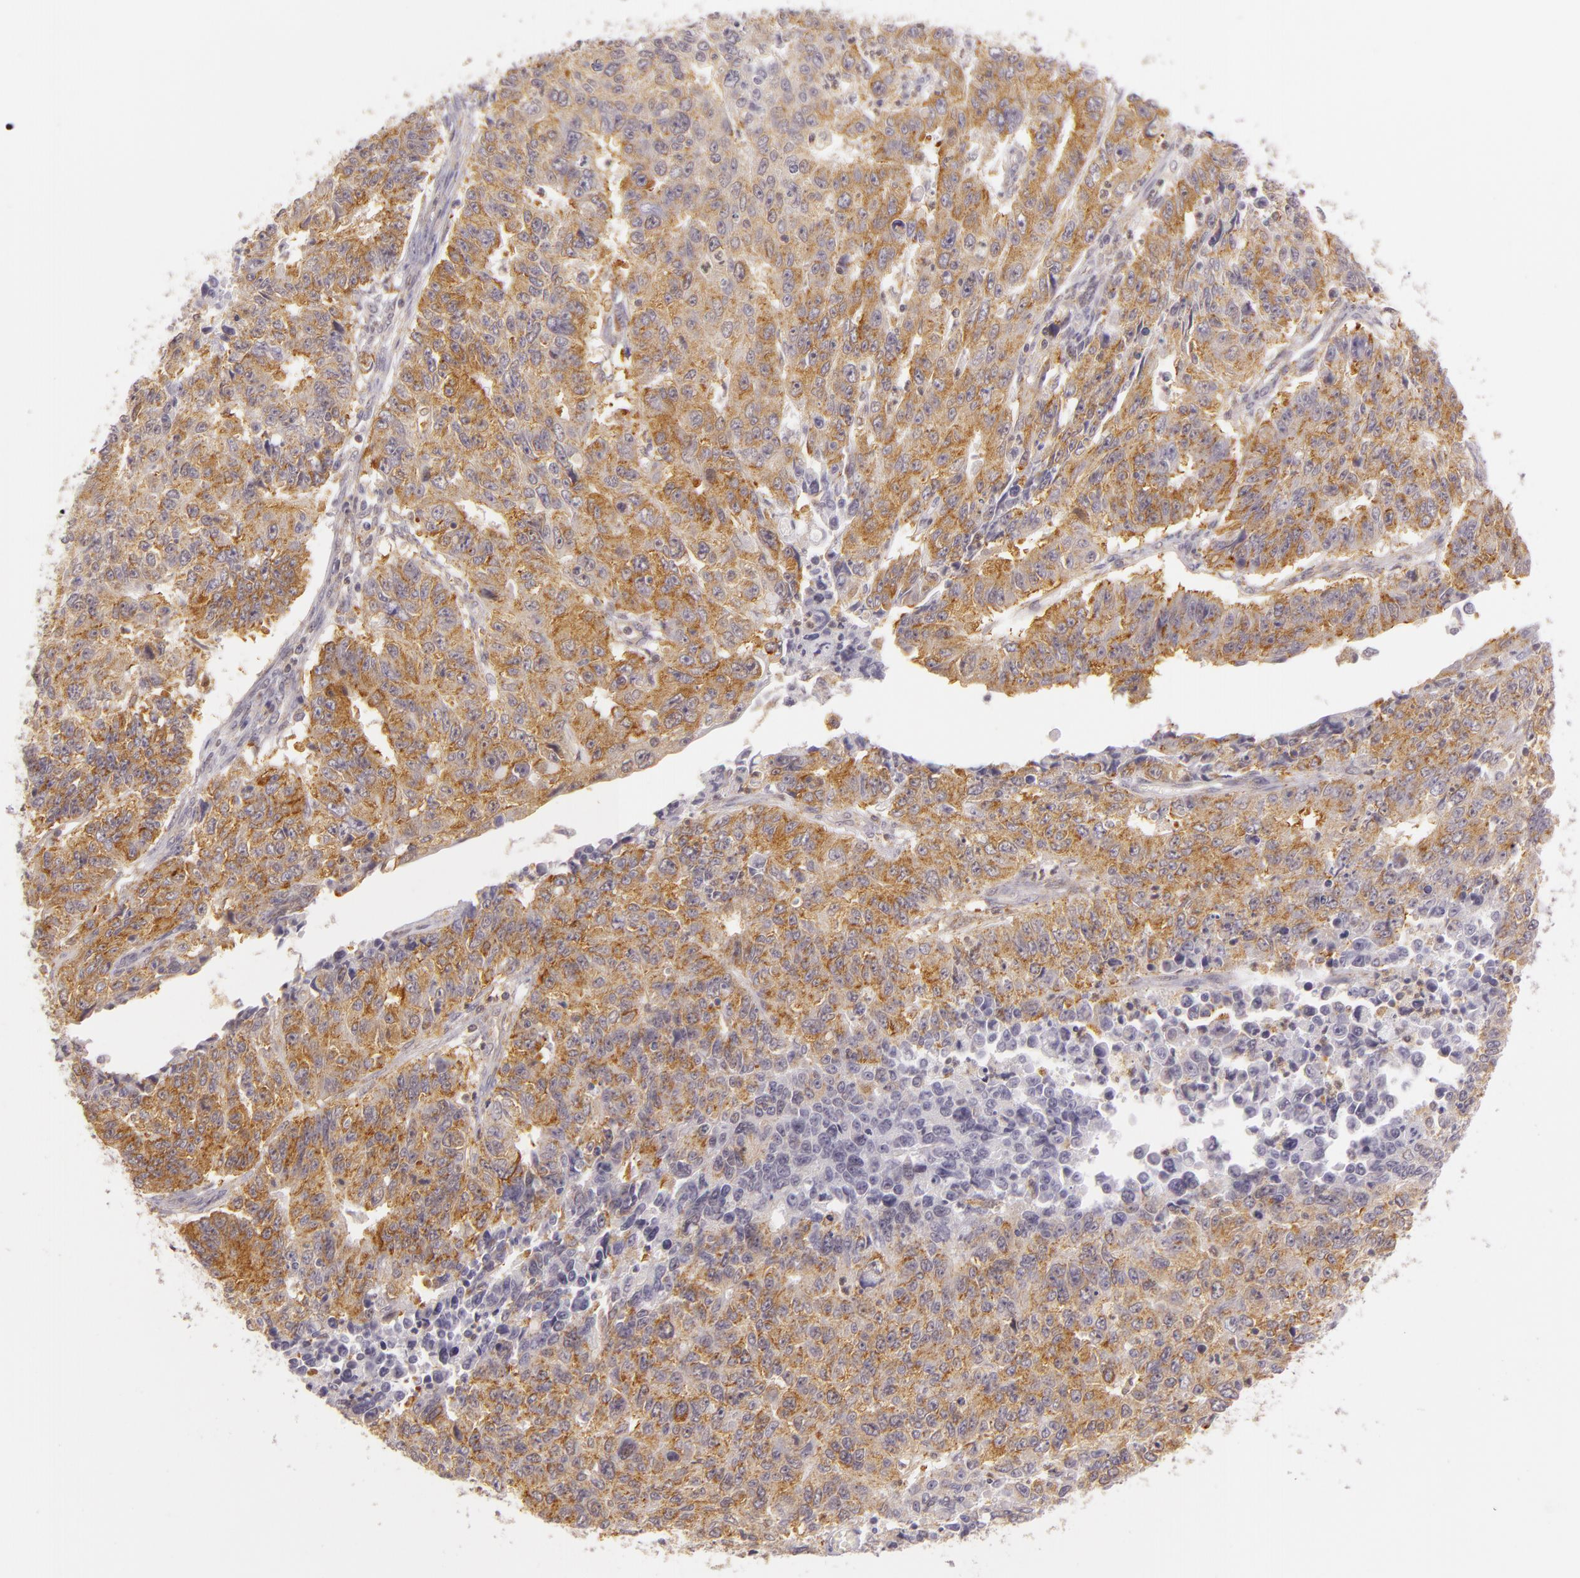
{"staining": {"intensity": "moderate", "quantity": "25%-75%", "location": "cytoplasmic/membranous"}, "tissue": "endometrial cancer", "cell_type": "Tumor cells", "image_type": "cancer", "snomed": [{"axis": "morphology", "description": "Adenocarcinoma, NOS"}, {"axis": "topography", "description": "Endometrium"}], "caption": "Moderate cytoplasmic/membranous positivity is identified in about 25%-75% of tumor cells in endometrial cancer.", "gene": "IMPDH1", "patient": {"sex": "female", "age": 42}}